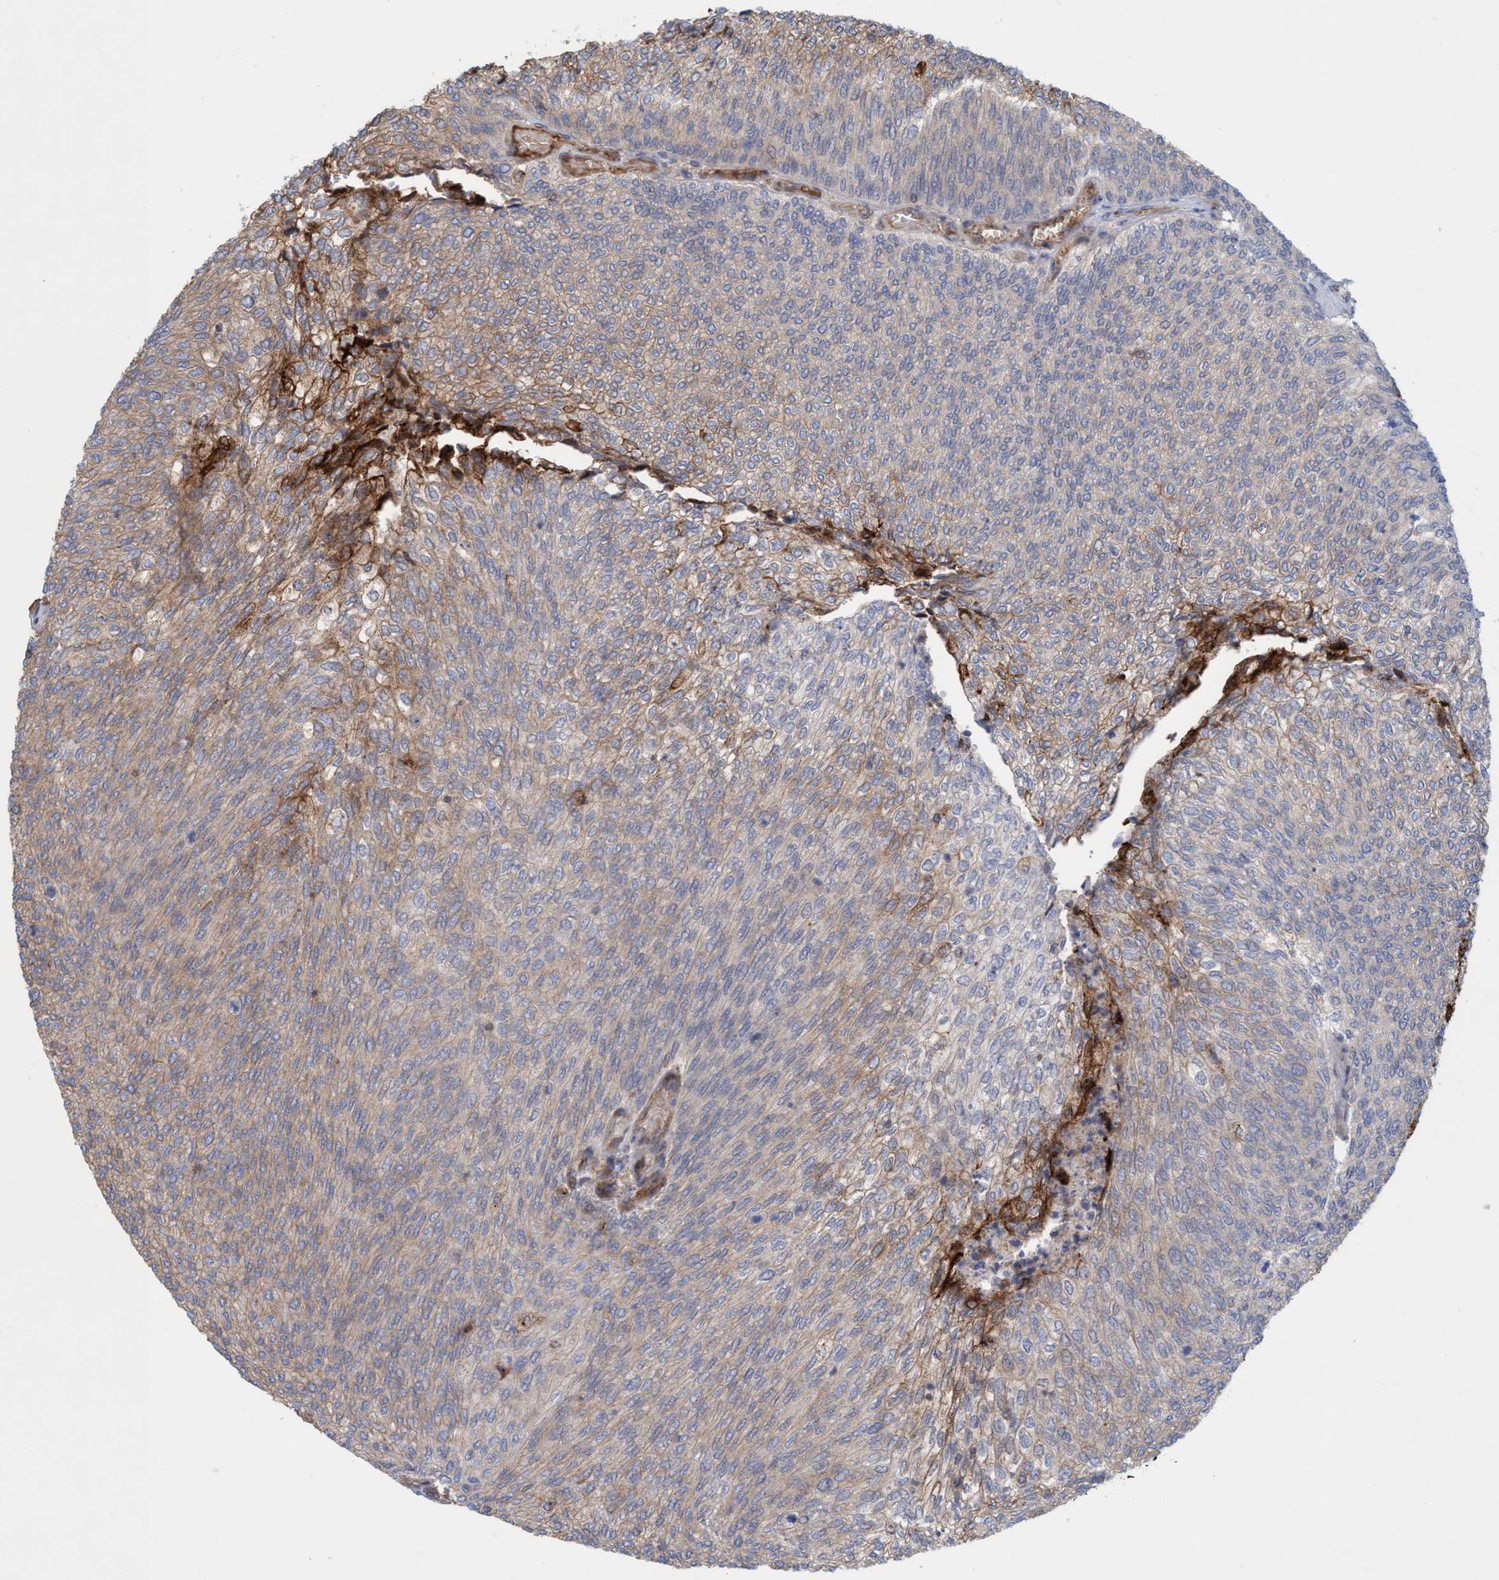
{"staining": {"intensity": "moderate", "quantity": "25%-75%", "location": "cytoplasmic/membranous"}, "tissue": "urothelial cancer", "cell_type": "Tumor cells", "image_type": "cancer", "snomed": [{"axis": "morphology", "description": "Urothelial carcinoma, Low grade"}, {"axis": "topography", "description": "Urinary bladder"}], "caption": "Immunohistochemical staining of urothelial cancer exhibits medium levels of moderate cytoplasmic/membranous protein staining in about 25%-75% of tumor cells.", "gene": "SPECC1", "patient": {"sex": "female", "age": 79}}